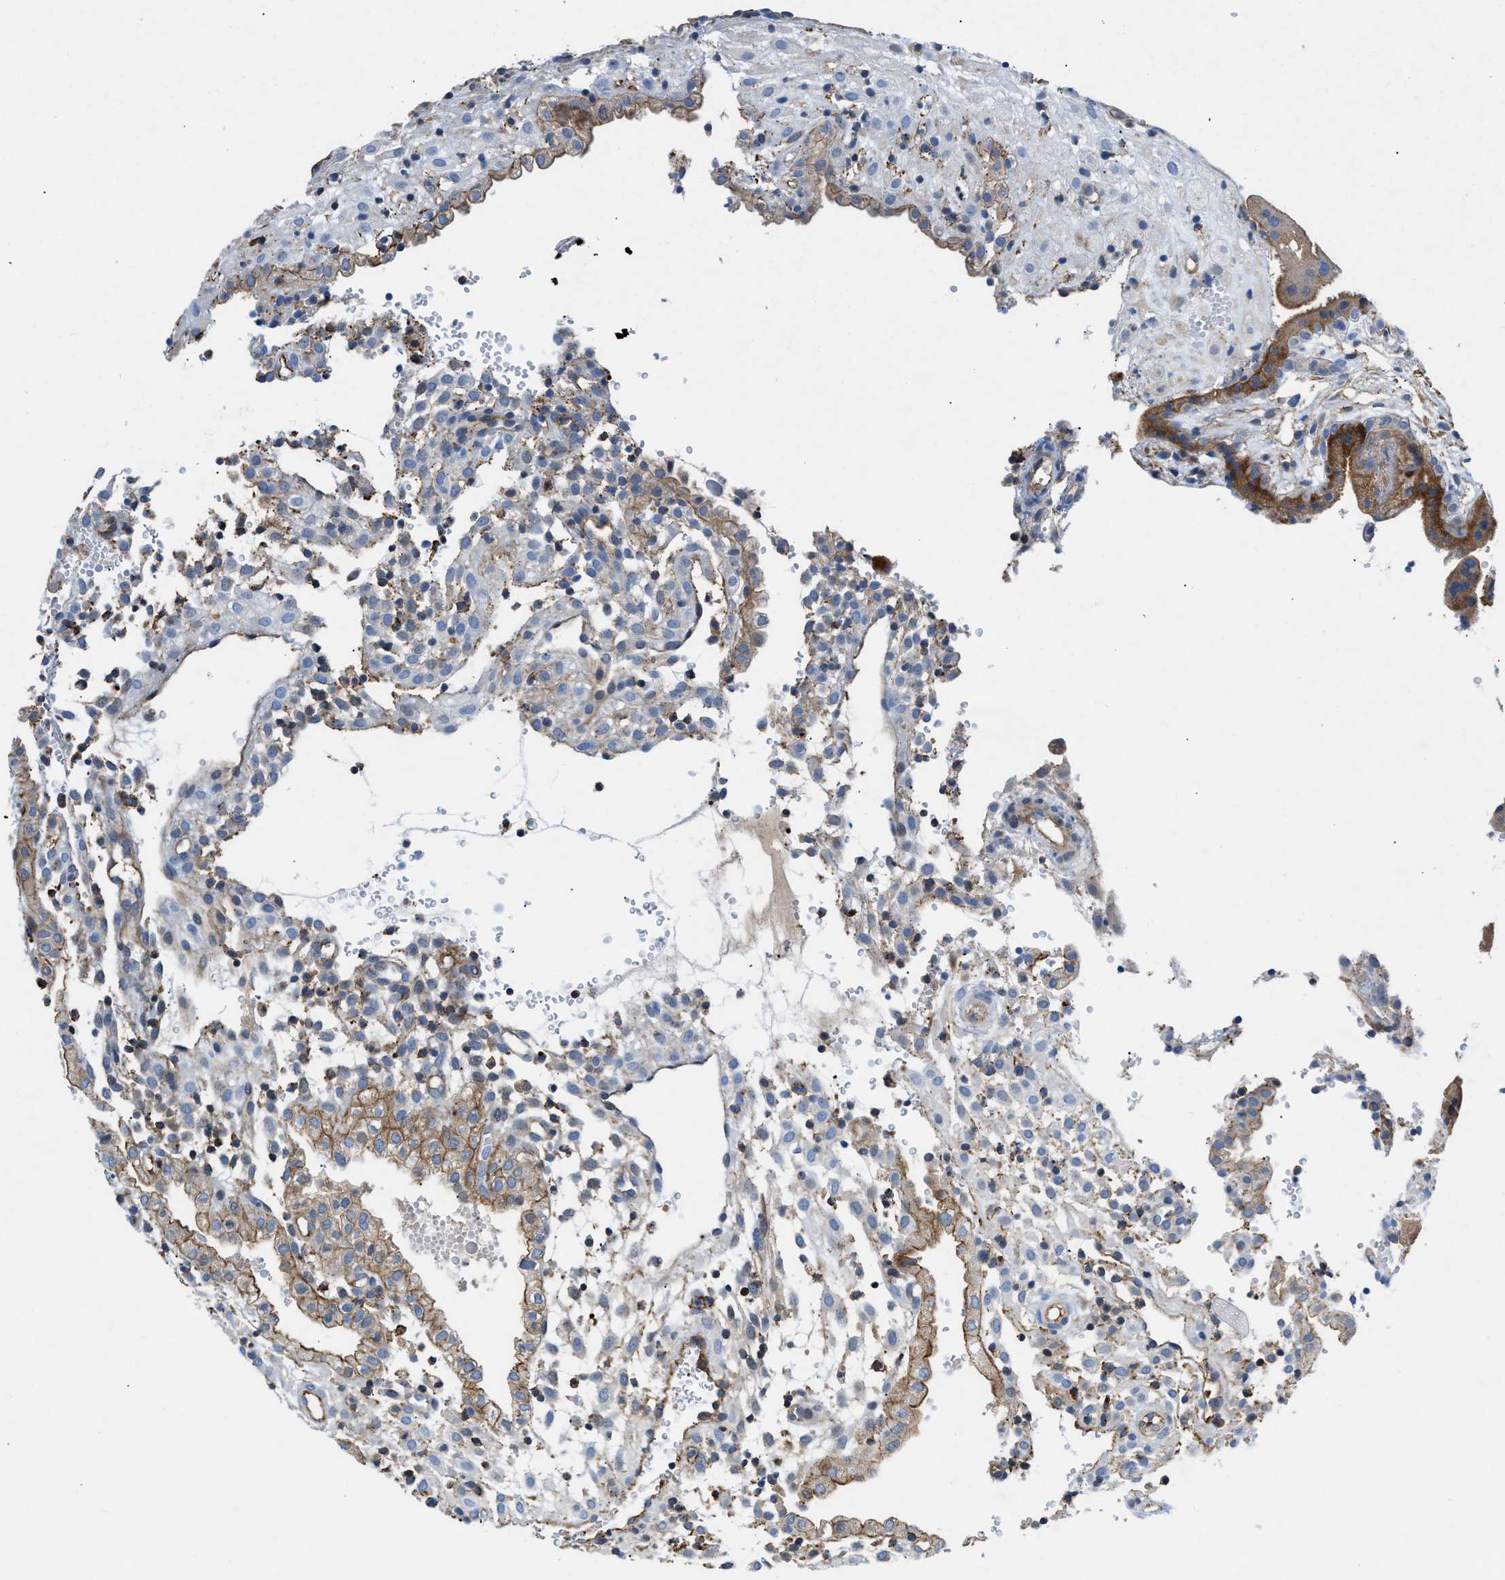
{"staining": {"intensity": "weak", "quantity": "<25%", "location": "cytoplasmic/membranous"}, "tissue": "placenta", "cell_type": "Decidual cells", "image_type": "normal", "snomed": [{"axis": "morphology", "description": "Normal tissue, NOS"}, {"axis": "topography", "description": "Placenta"}], "caption": "High magnification brightfield microscopy of normal placenta stained with DAB (3,3'-diaminobenzidine) (brown) and counterstained with hematoxylin (blue): decidual cells show no significant staining. Brightfield microscopy of immunohistochemistry stained with DAB (3,3'-diaminobenzidine) (brown) and hematoxylin (blue), captured at high magnification.", "gene": "ATP6V0D1", "patient": {"sex": "female", "age": 18}}